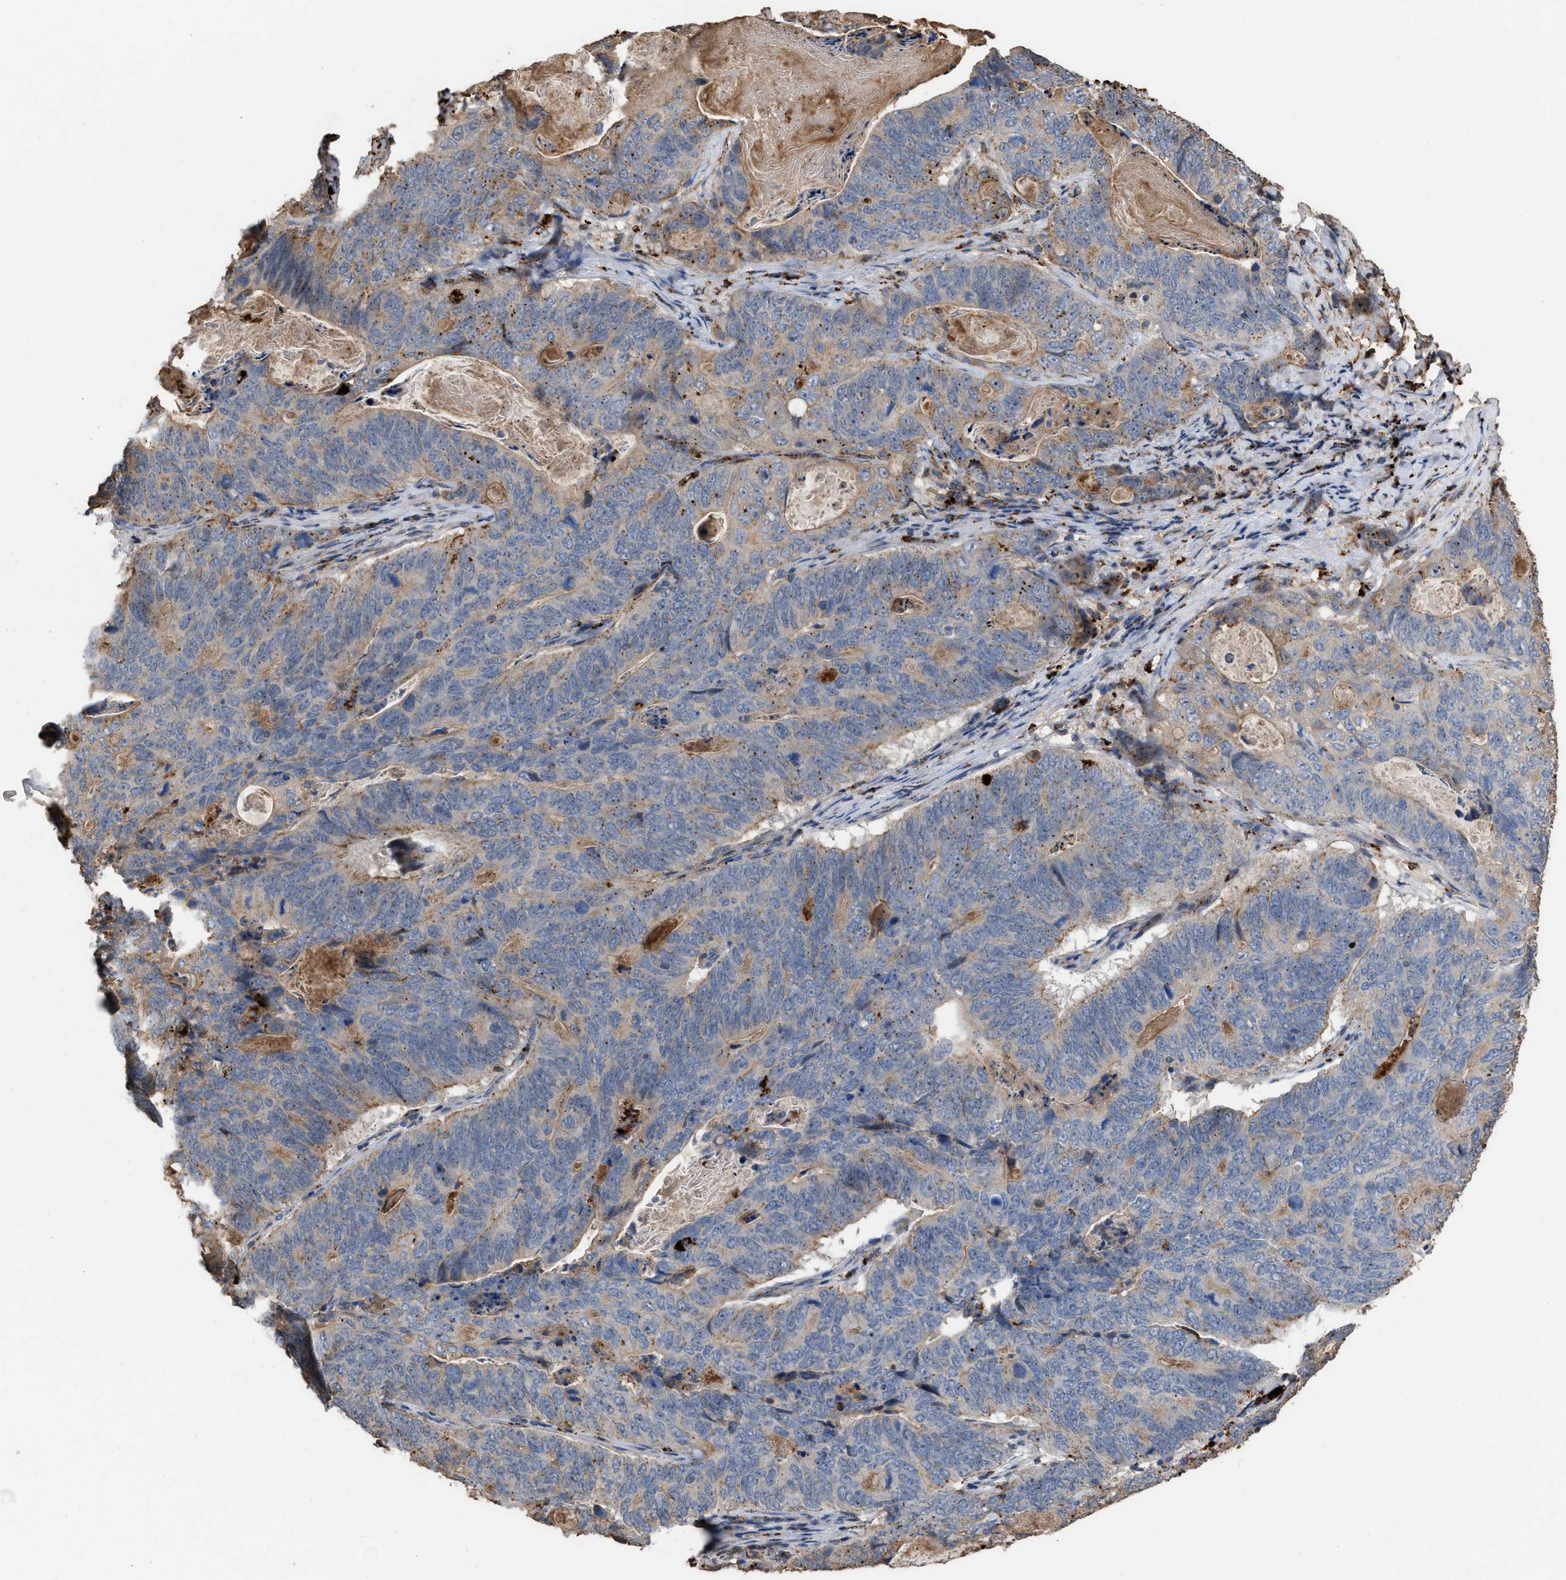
{"staining": {"intensity": "weak", "quantity": "<25%", "location": "cytoplasmic/membranous"}, "tissue": "stomach cancer", "cell_type": "Tumor cells", "image_type": "cancer", "snomed": [{"axis": "morphology", "description": "Normal tissue, NOS"}, {"axis": "morphology", "description": "Adenocarcinoma, NOS"}, {"axis": "topography", "description": "Stomach"}], "caption": "Immunohistochemistry (IHC) micrograph of neoplastic tissue: adenocarcinoma (stomach) stained with DAB reveals no significant protein expression in tumor cells. The staining was performed using DAB (3,3'-diaminobenzidine) to visualize the protein expression in brown, while the nuclei were stained in blue with hematoxylin (Magnification: 20x).", "gene": "ELMO3", "patient": {"sex": "female", "age": 89}}